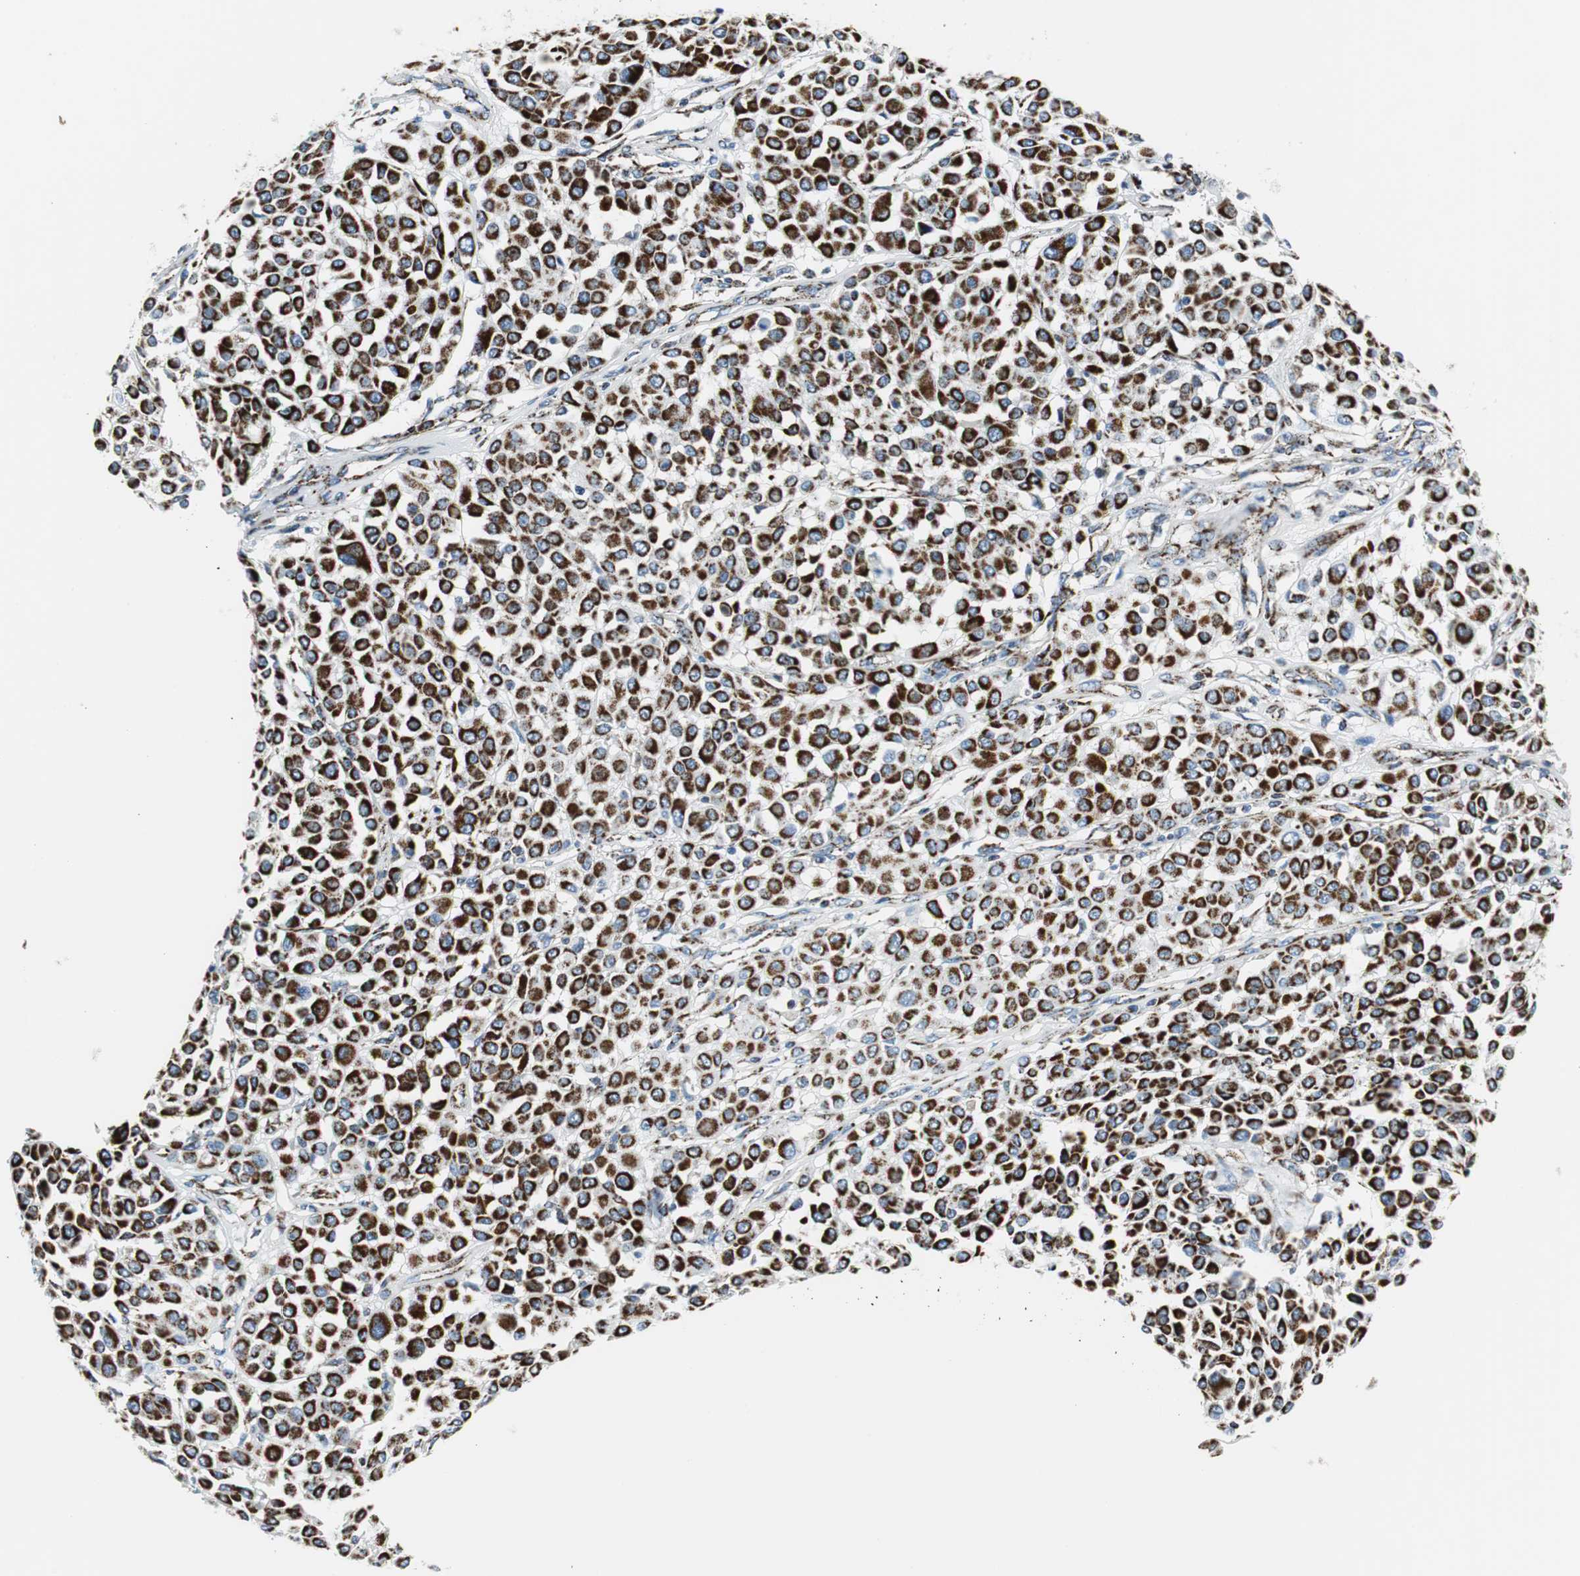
{"staining": {"intensity": "strong", "quantity": ">75%", "location": "cytoplasmic/membranous"}, "tissue": "melanoma", "cell_type": "Tumor cells", "image_type": "cancer", "snomed": [{"axis": "morphology", "description": "Malignant melanoma, Metastatic site"}, {"axis": "topography", "description": "Soft tissue"}], "caption": "Strong cytoplasmic/membranous protein positivity is seen in approximately >75% of tumor cells in melanoma. The staining was performed using DAB (3,3'-diaminobenzidine) to visualize the protein expression in brown, while the nuclei were stained in blue with hematoxylin (Magnification: 20x).", "gene": "C1QTNF7", "patient": {"sex": "male", "age": 41}}